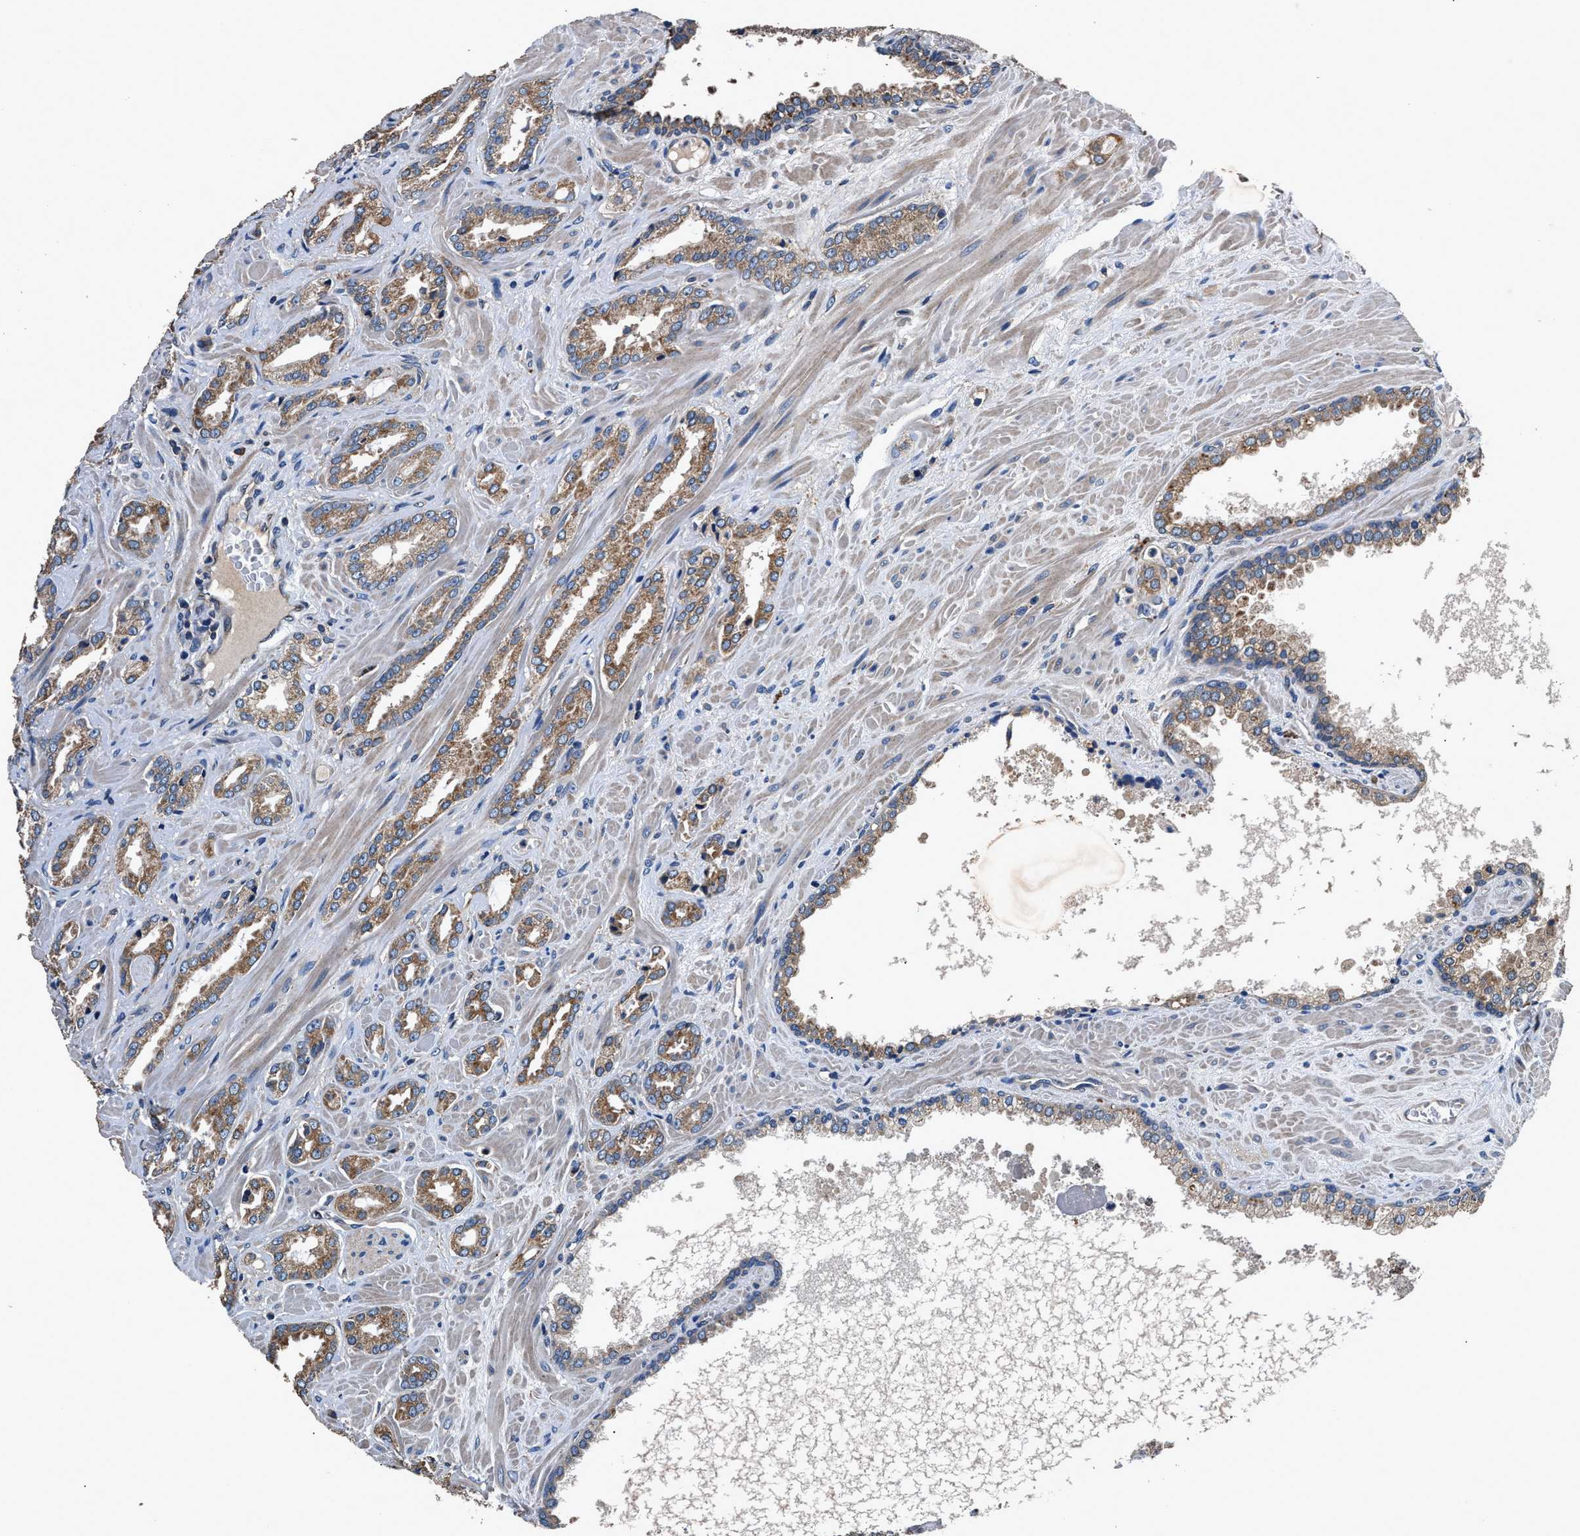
{"staining": {"intensity": "moderate", "quantity": ">75%", "location": "cytoplasmic/membranous"}, "tissue": "prostate cancer", "cell_type": "Tumor cells", "image_type": "cancer", "snomed": [{"axis": "morphology", "description": "Adenocarcinoma, High grade"}, {"axis": "topography", "description": "Prostate"}], "caption": "Immunohistochemical staining of prostate high-grade adenocarcinoma shows medium levels of moderate cytoplasmic/membranous protein expression in about >75% of tumor cells. The staining is performed using DAB brown chromogen to label protein expression. The nuclei are counter-stained blue using hematoxylin.", "gene": "DHRS7B", "patient": {"sex": "male", "age": 64}}